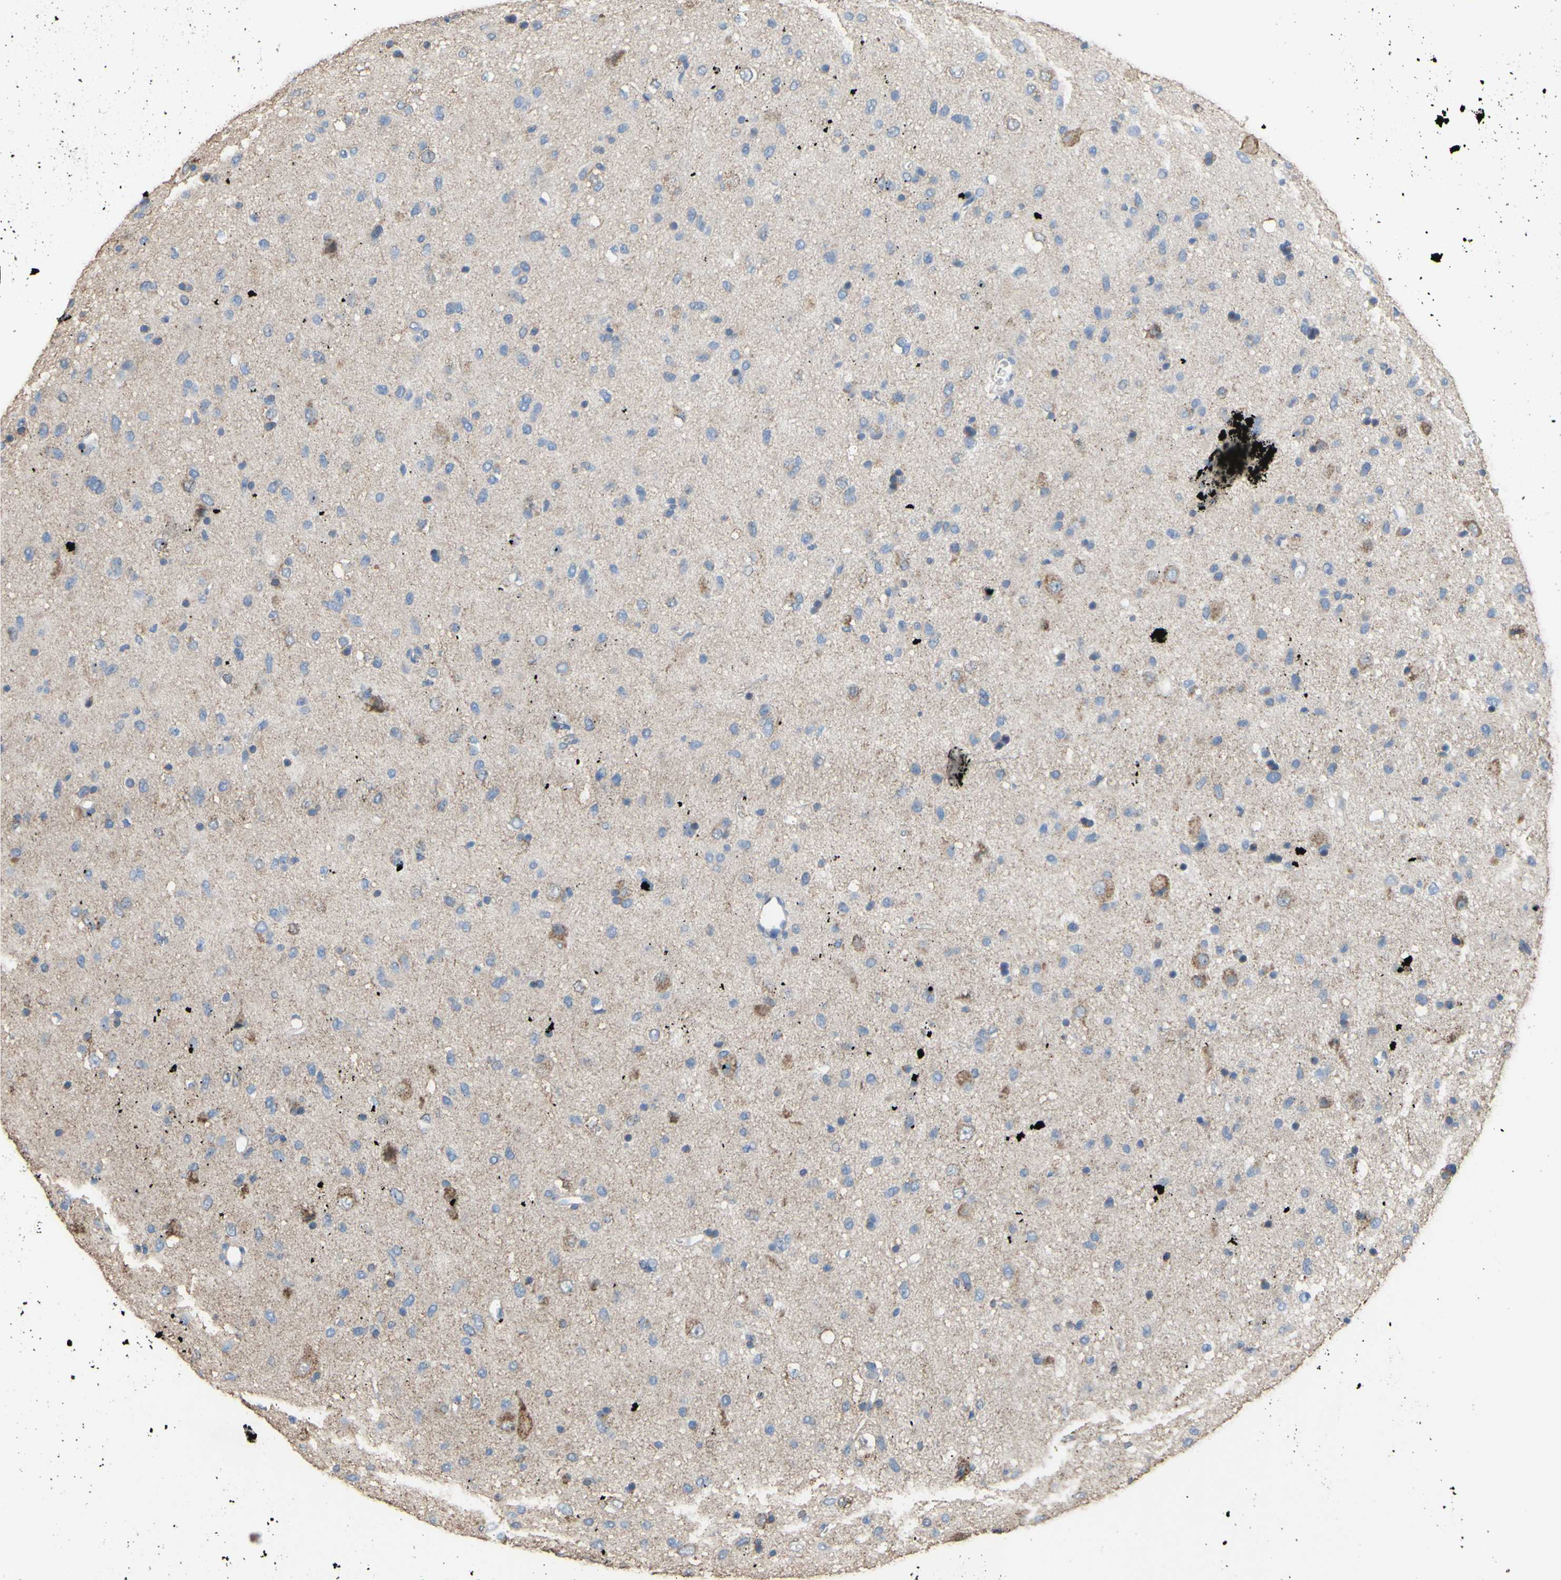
{"staining": {"intensity": "negative", "quantity": "none", "location": "none"}, "tissue": "glioma", "cell_type": "Tumor cells", "image_type": "cancer", "snomed": [{"axis": "morphology", "description": "Glioma, malignant, Low grade"}, {"axis": "topography", "description": "Brain"}], "caption": "High magnification brightfield microscopy of glioma stained with DAB (brown) and counterstained with hematoxylin (blue): tumor cells show no significant expression. Brightfield microscopy of IHC stained with DAB (3,3'-diaminobenzidine) (brown) and hematoxylin (blue), captured at high magnification.", "gene": "CMKLR2", "patient": {"sex": "male", "age": 77}}